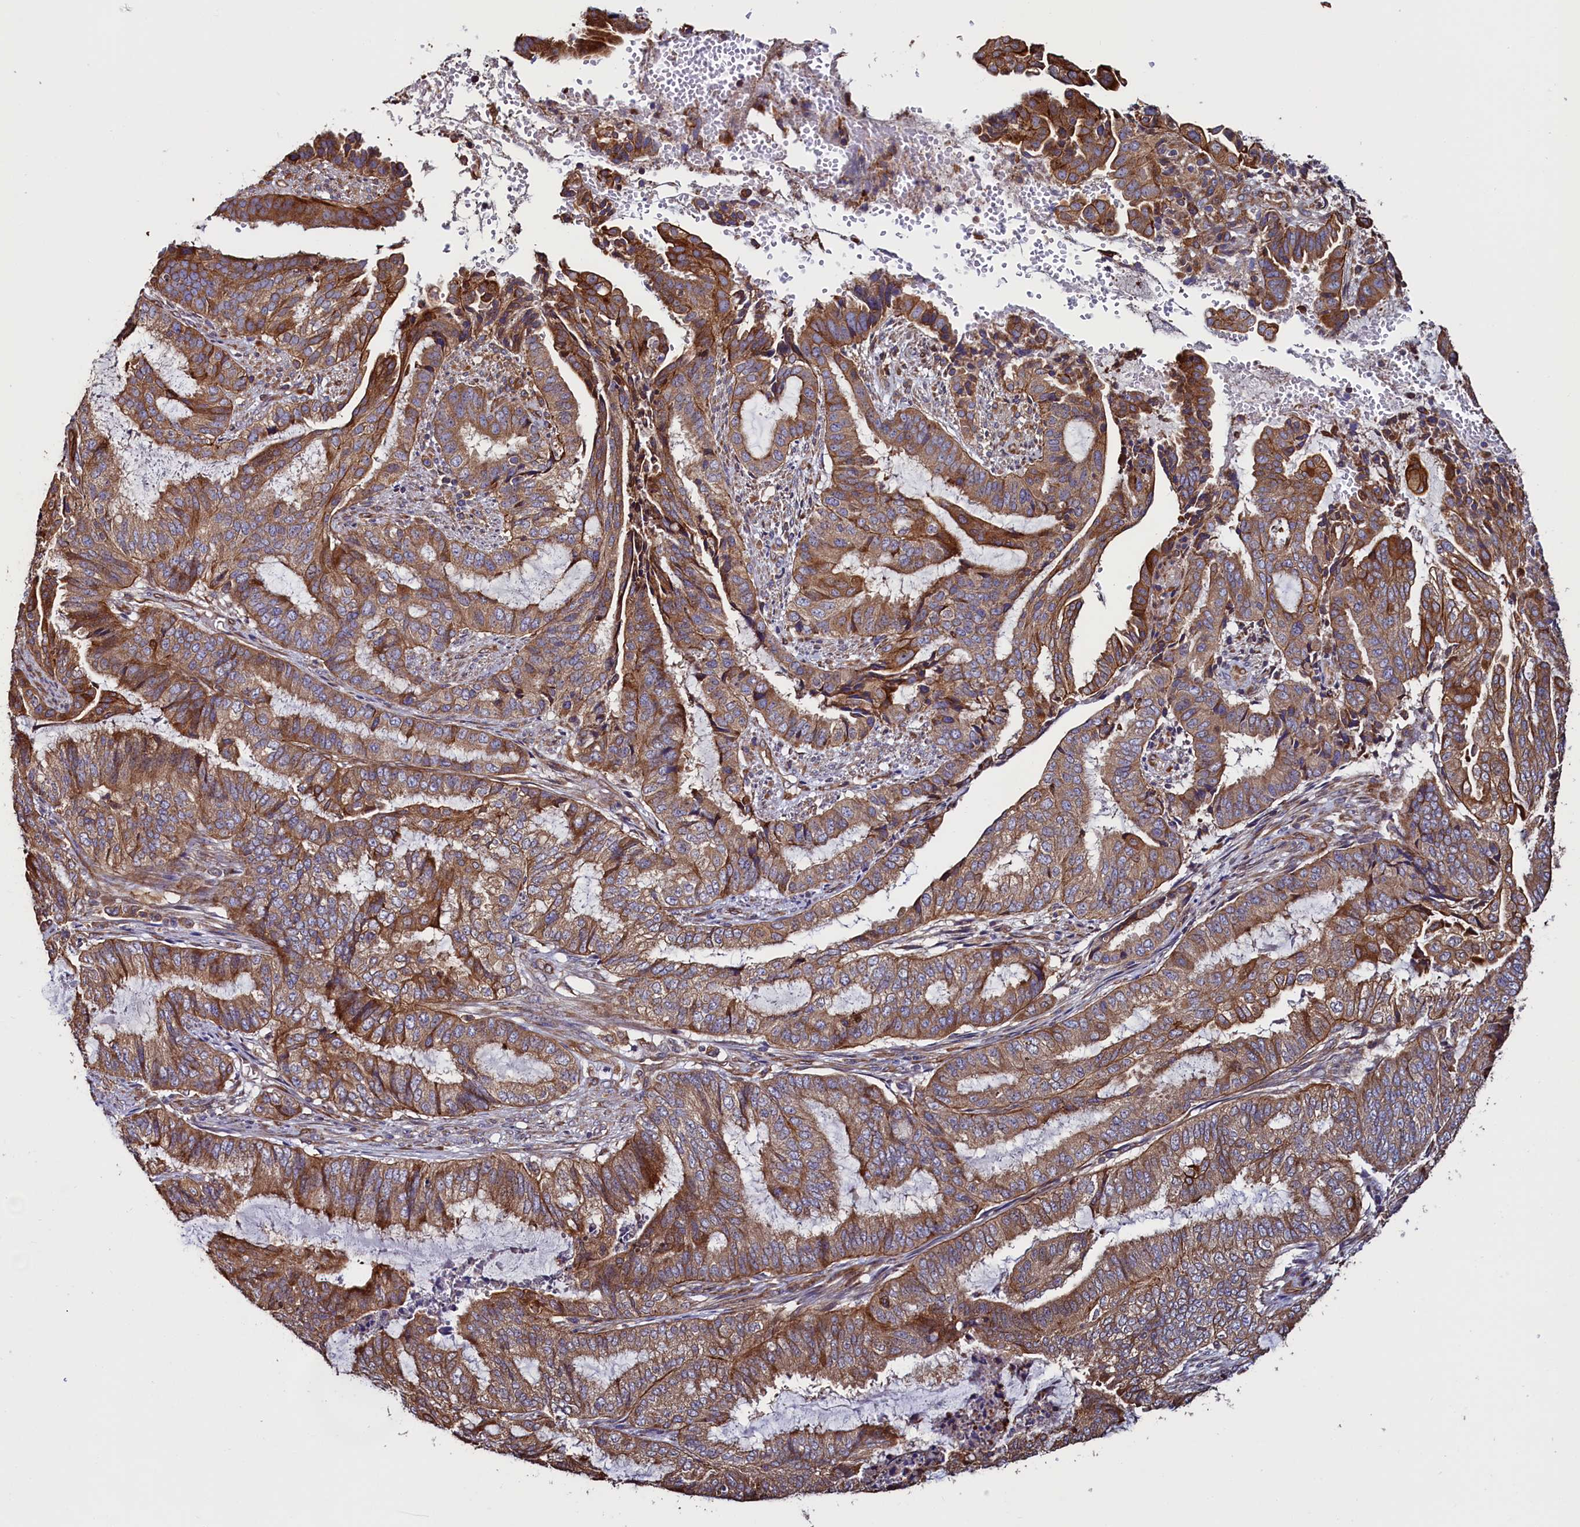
{"staining": {"intensity": "moderate", "quantity": ">75%", "location": "cytoplasmic/membranous"}, "tissue": "endometrial cancer", "cell_type": "Tumor cells", "image_type": "cancer", "snomed": [{"axis": "morphology", "description": "Adenocarcinoma, NOS"}, {"axis": "topography", "description": "Endometrium"}], "caption": "The photomicrograph reveals a brown stain indicating the presence of a protein in the cytoplasmic/membranous of tumor cells in endometrial cancer (adenocarcinoma).", "gene": "ATXN2L", "patient": {"sex": "female", "age": 51}}